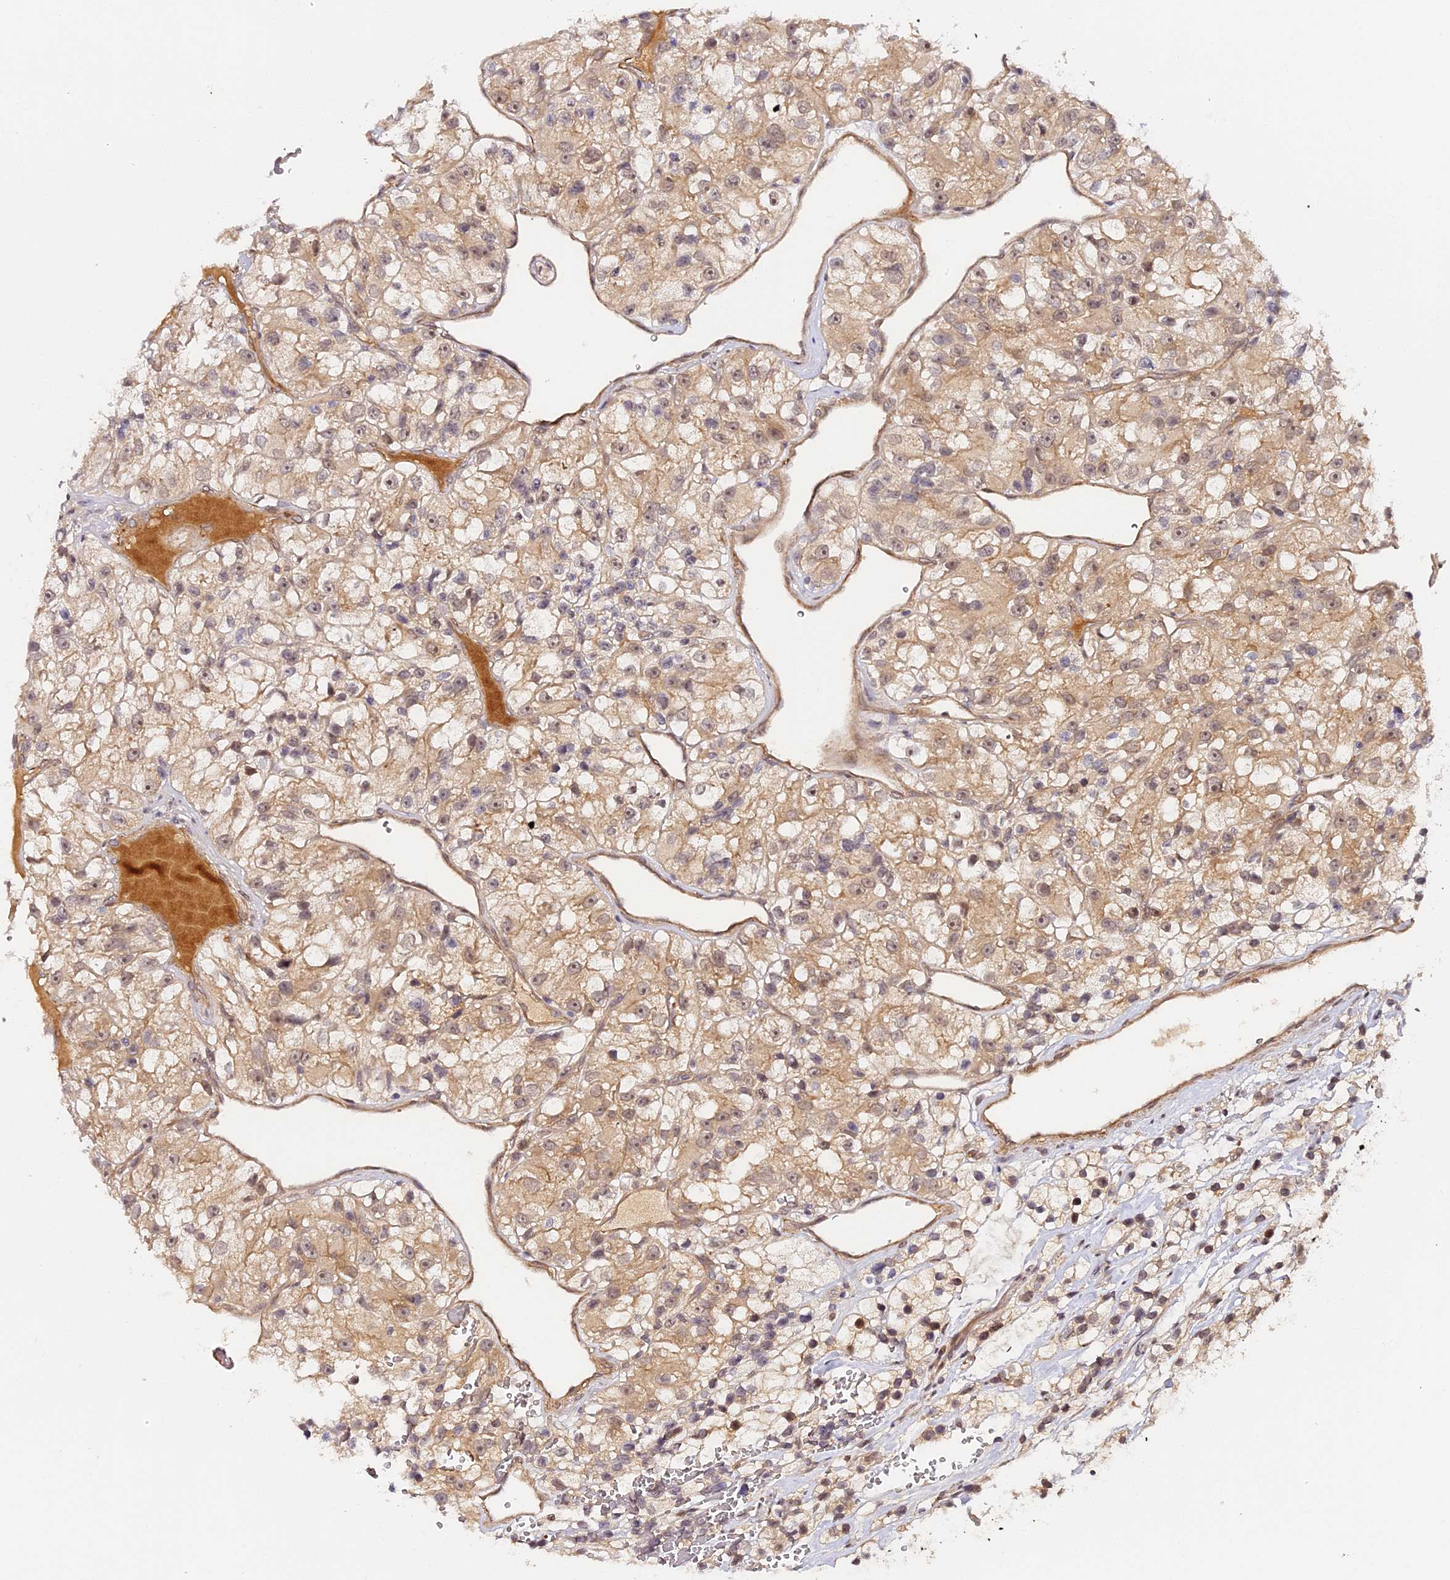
{"staining": {"intensity": "weak", "quantity": "25%-75%", "location": "cytoplasmic/membranous,nuclear"}, "tissue": "renal cancer", "cell_type": "Tumor cells", "image_type": "cancer", "snomed": [{"axis": "morphology", "description": "Adenocarcinoma, NOS"}, {"axis": "topography", "description": "Kidney"}], "caption": "Renal cancer stained with DAB immunohistochemistry displays low levels of weak cytoplasmic/membranous and nuclear staining in approximately 25%-75% of tumor cells.", "gene": "IMPACT", "patient": {"sex": "female", "age": 57}}